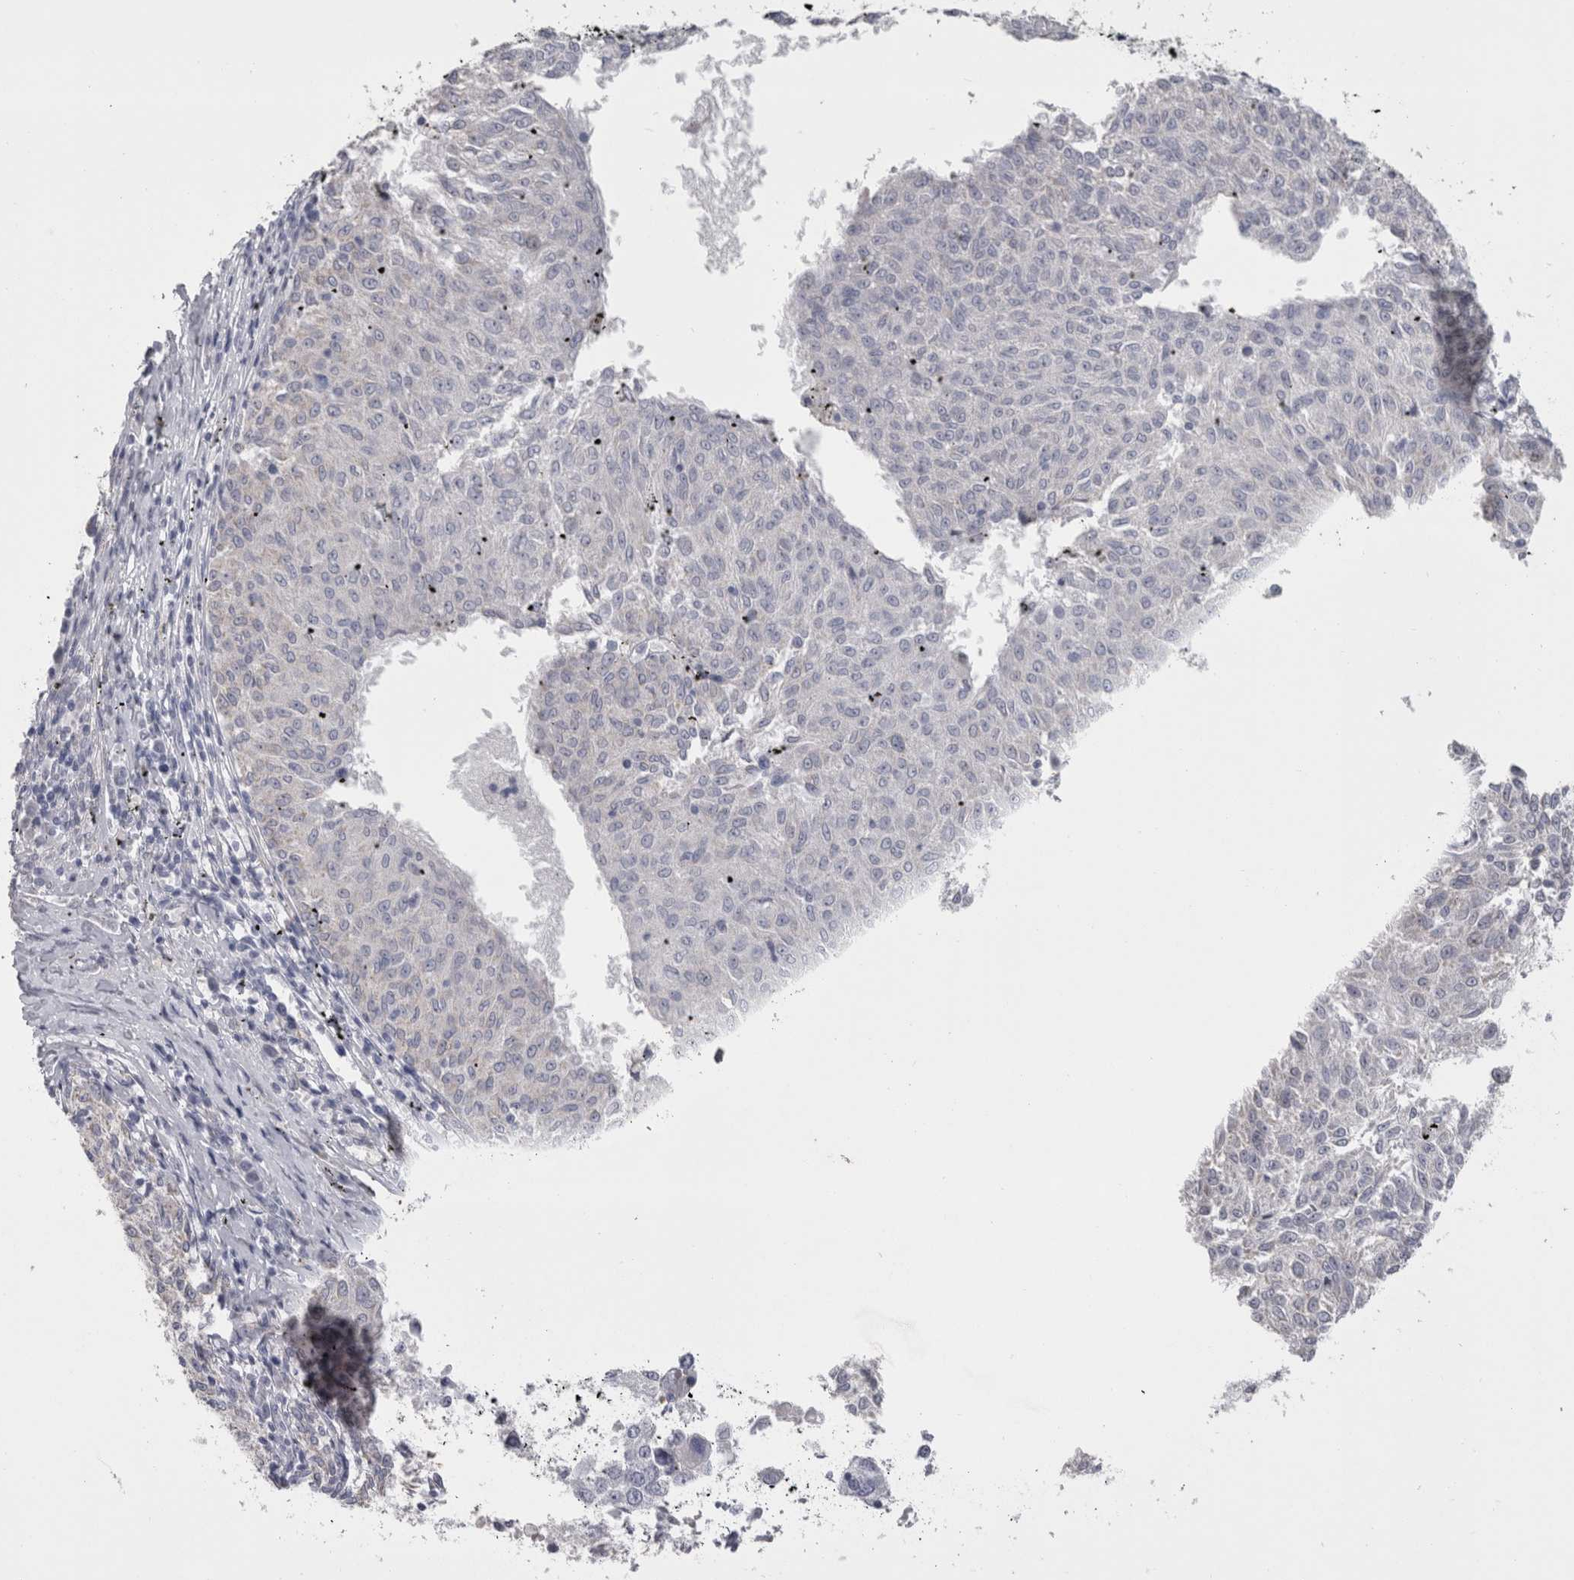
{"staining": {"intensity": "negative", "quantity": "none", "location": "none"}, "tissue": "melanoma", "cell_type": "Tumor cells", "image_type": "cancer", "snomed": [{"axis": "morphology", "description": "Malignant melanoma, NOS"}, {"axis": "topography", "description": "Skin"}], "caption": "This is a photomicrograph of immunohistochemistry staining of malignant melanoma, which shows no expression in tumor cells.", "gene": "MSMB", "patient": {"sex": "female", "age": 72}}